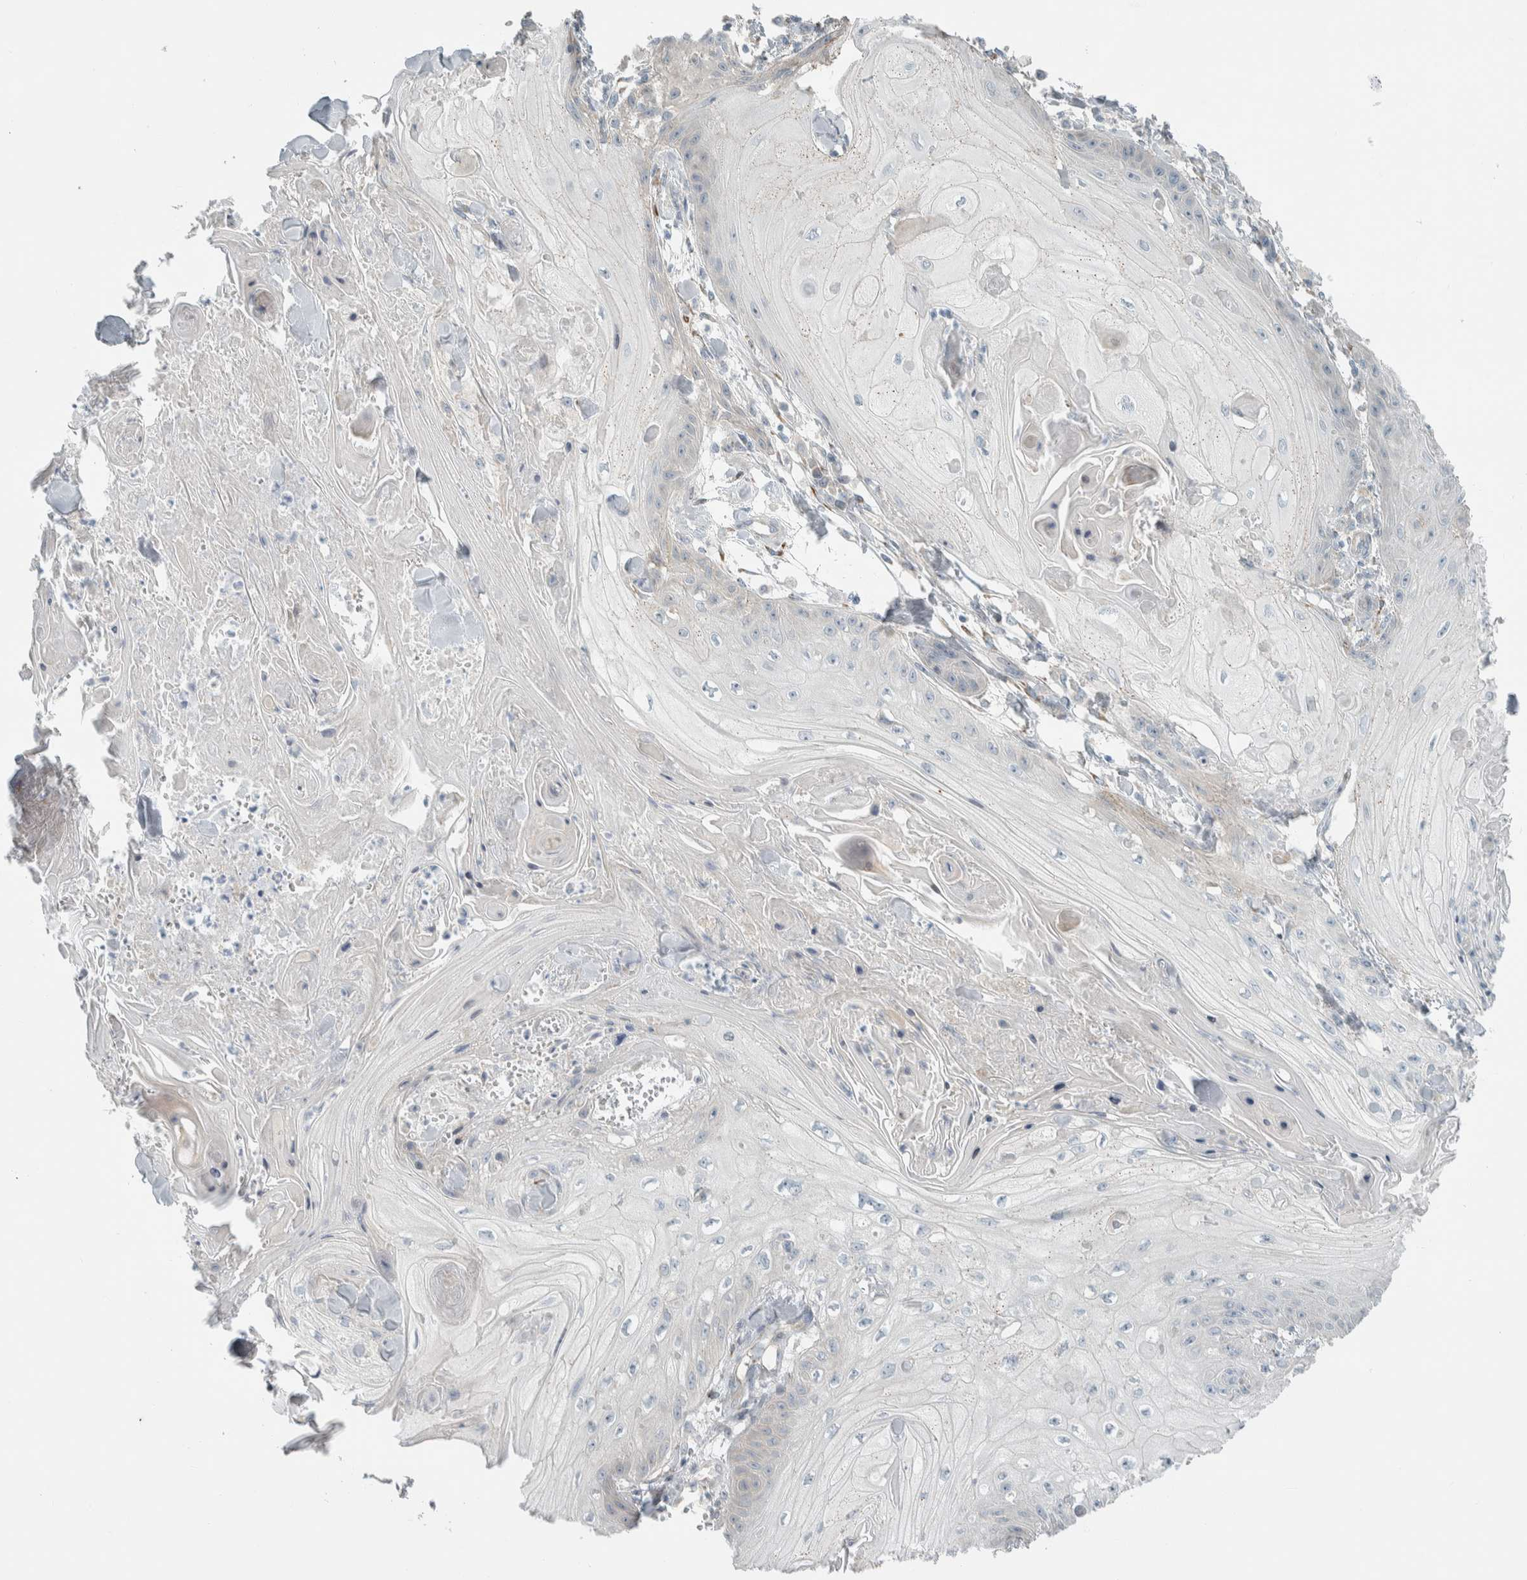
{"staining": {"intensity": "negative", "quantity": "none", "location": "none"}, "tissue": "skin cancer", "cell_type": "Tumor cells", "image_type": "cancer", "snomed": [{"axis": "morphology", "description": "Squamous cell carcinoma, NOS"}, {"axis": "topography", "description": "Skin"}], "caption": "The IHC photomicrograph has no significant positivity in tumor cells of skin cancer tissue.", "gene": "HGS", "patient": {"sex": "male", "age": 74}}